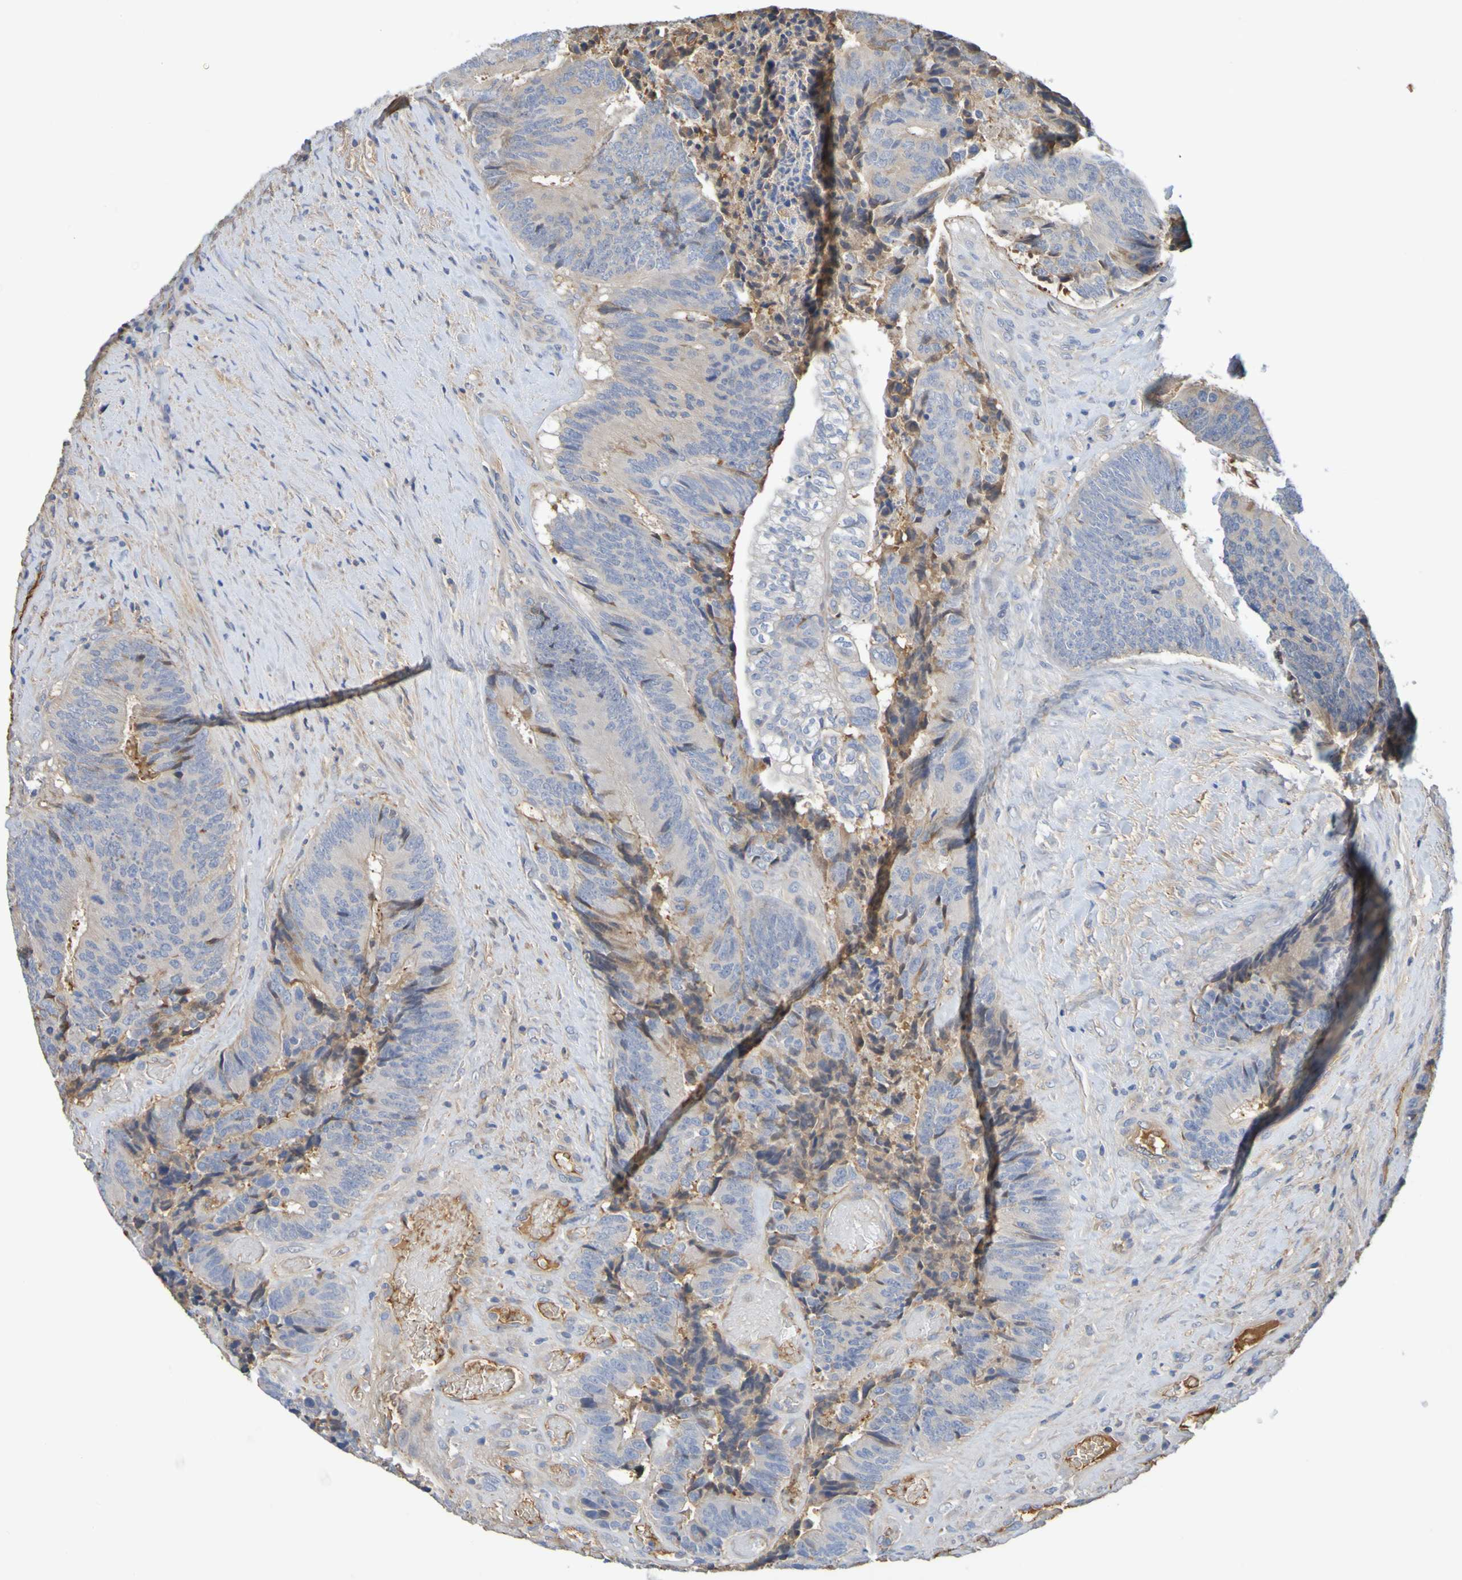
{"staining": {"intensity": "moderate", "quantity": "<25%", "location": "cytoplasmic/membranous"}, "tissue": "colorectal cancer", "cell_type": "Tumor cells", "image_type": "cancer", "snomed": [{"axis": "morphology", "description": "Adenocarcinoma, NOS"}, {"axis": "topography", "description": "Rectum"}], "caption": "A histopathology image showing moderate cytoplasmic/membranous staining in about <25% of tumor cells in colorectal cancer (adenocarcinoma), as visualized by brown immunohistochemical staining.", "gene": "GAB3", "patient": {"sex": "male", "age": 72}}